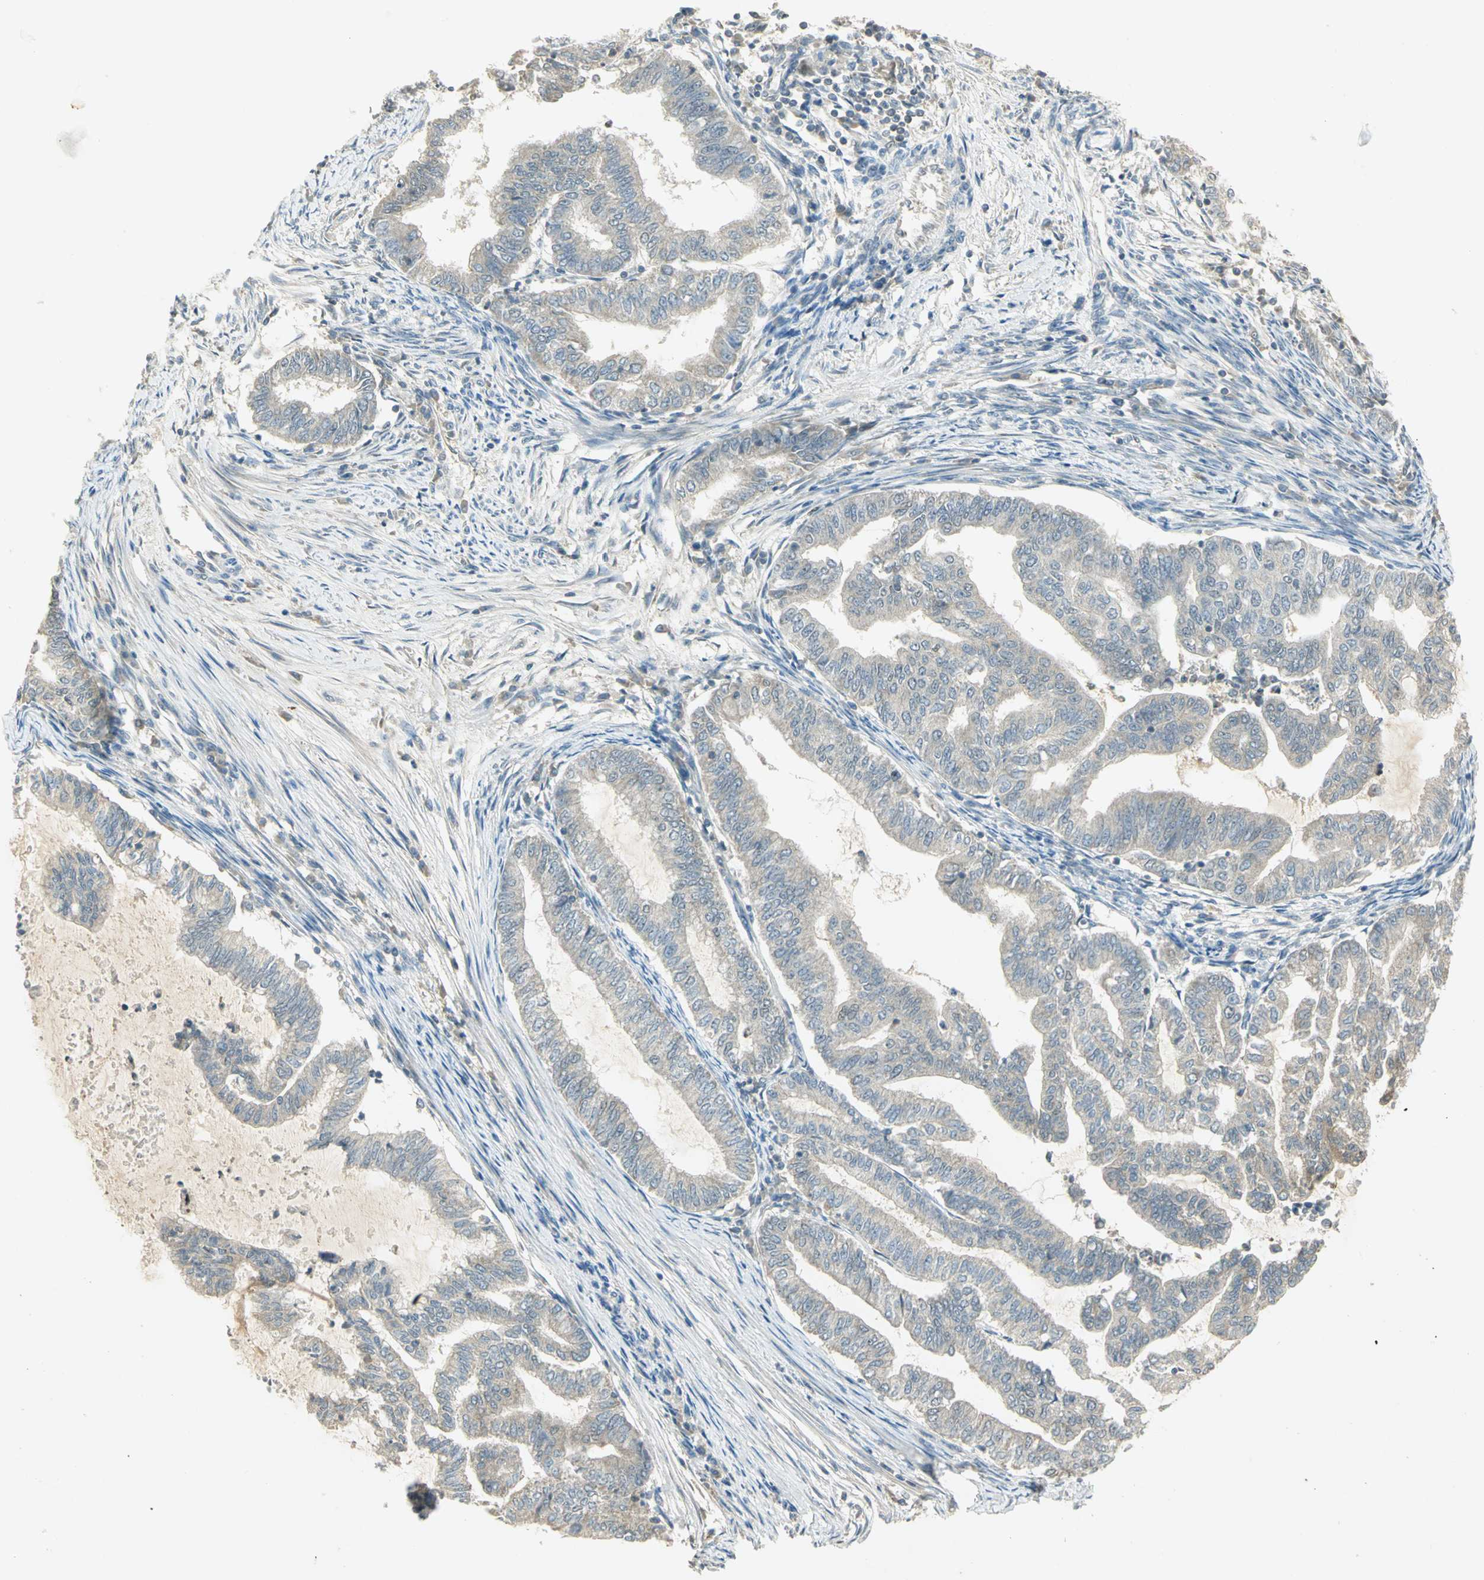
{"staining": {"intensity": "weak", "quantity": ">75%", "location": "cytoplasmic/membranous"}, "tissue": "endometrial cancer", "cell_type": "Tumor cells", "image_type": "cancer", "snomed": [{"axis": "morphology", "description": "Adenocarcinoma, NOS"}, {"axis": "topography", "description": "Endometrium"}], "caption": "Brown immunohistochemical staining in endometrial adenocarcinoma shows weak cytoplasmic/membranous staining in approximately >75% of tumor cells.", "gene": "BIRC2", "patient": {"sex": "female", "age": 79}}